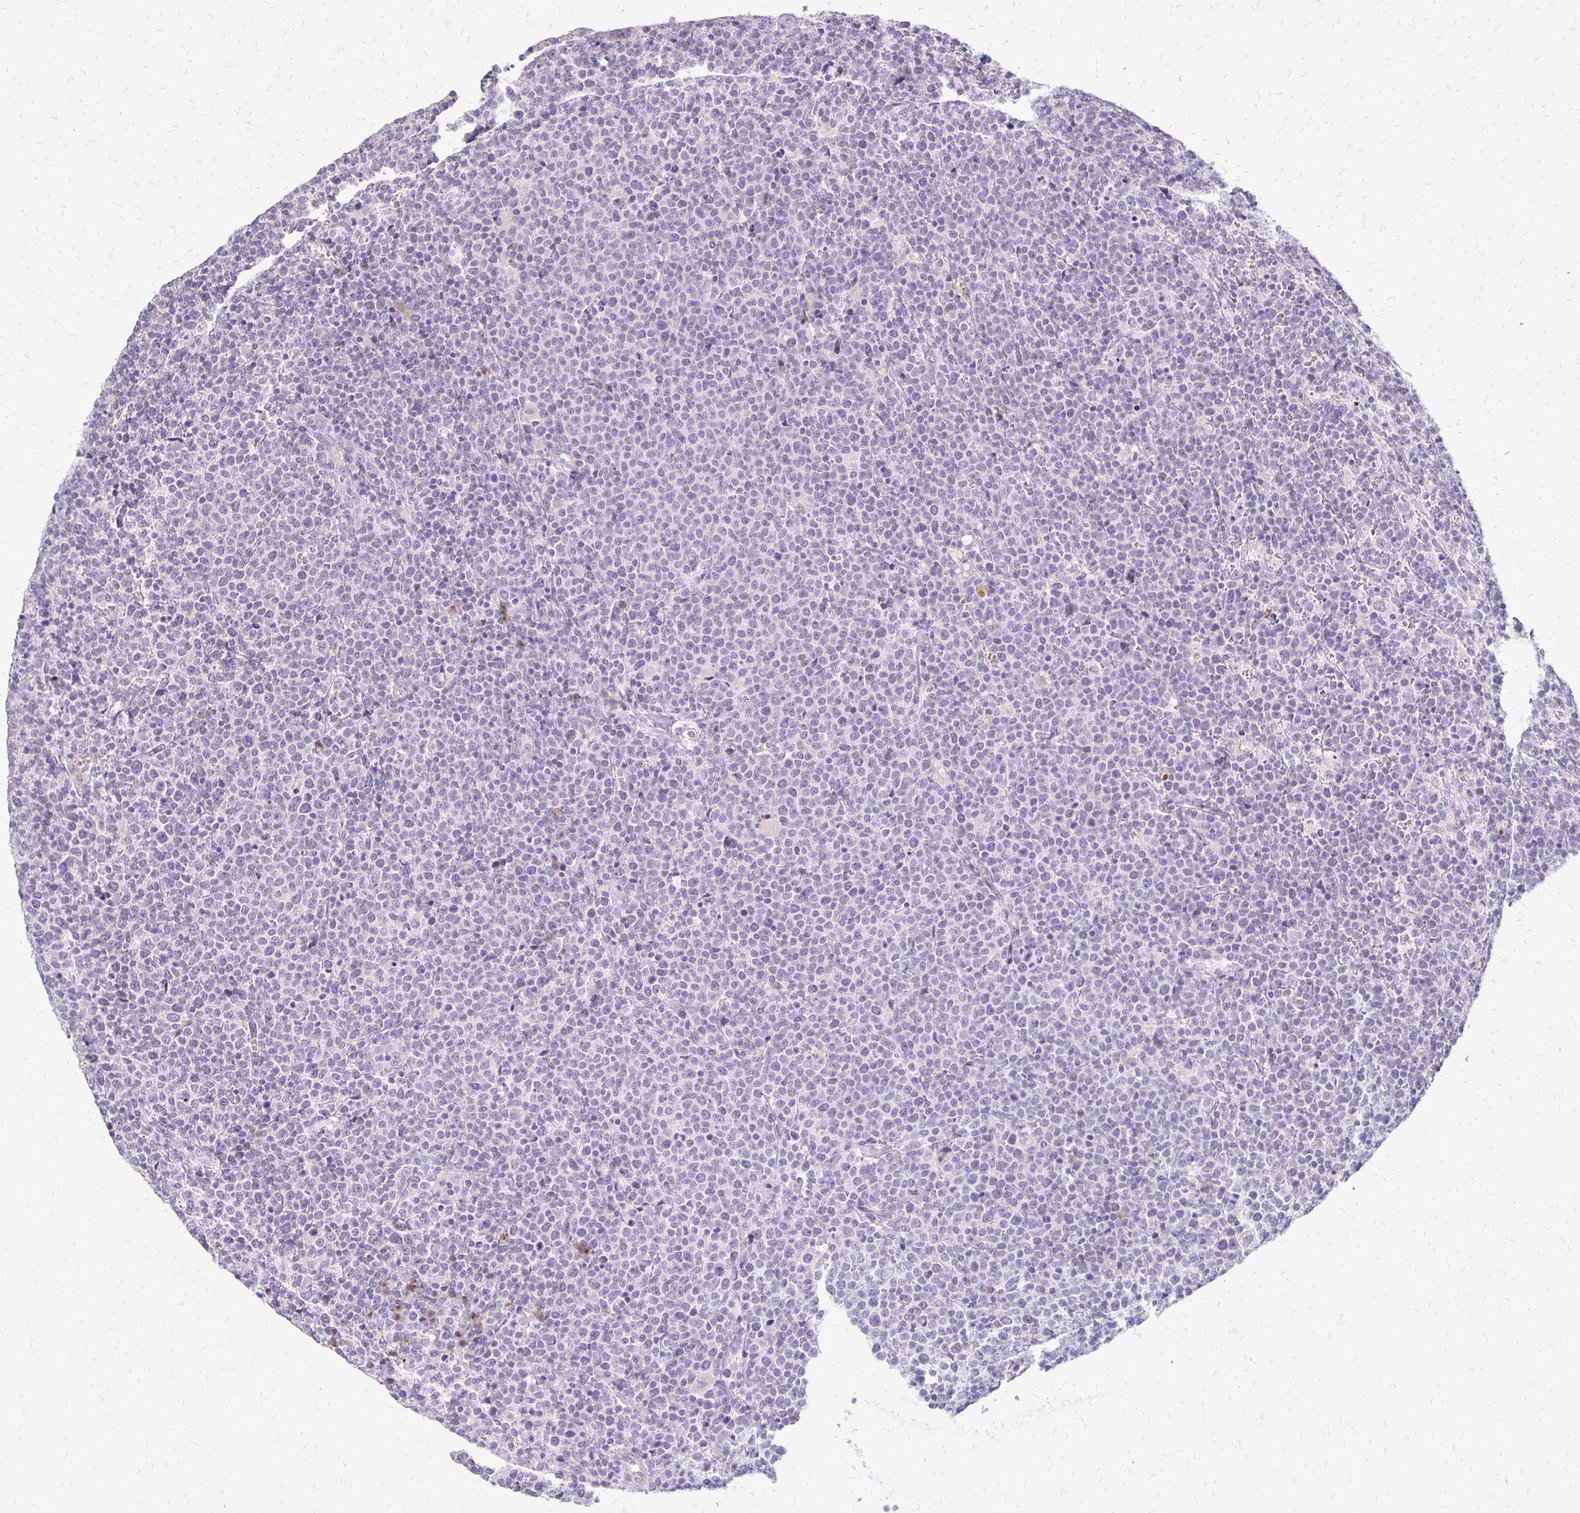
{"staining": {"intensity": "negative", "quantity": "none", "location": "none"}, "tissue": "lymphoma", "cell_type": "Tumor cells", "image_type": "cancer", "snomed": [{"axis": "morphology", "description": "Malignant lymphoma, non-Hodgkin's type, High grade"}, {"axis": "topography", "description": "Lymph node"}], "caption": "Lymphoma was stained to show a protein in brown. There is no significant positivity in tumor cells.", "gene": "EPYC", "patient": {"sex": "male", "age": 61}}